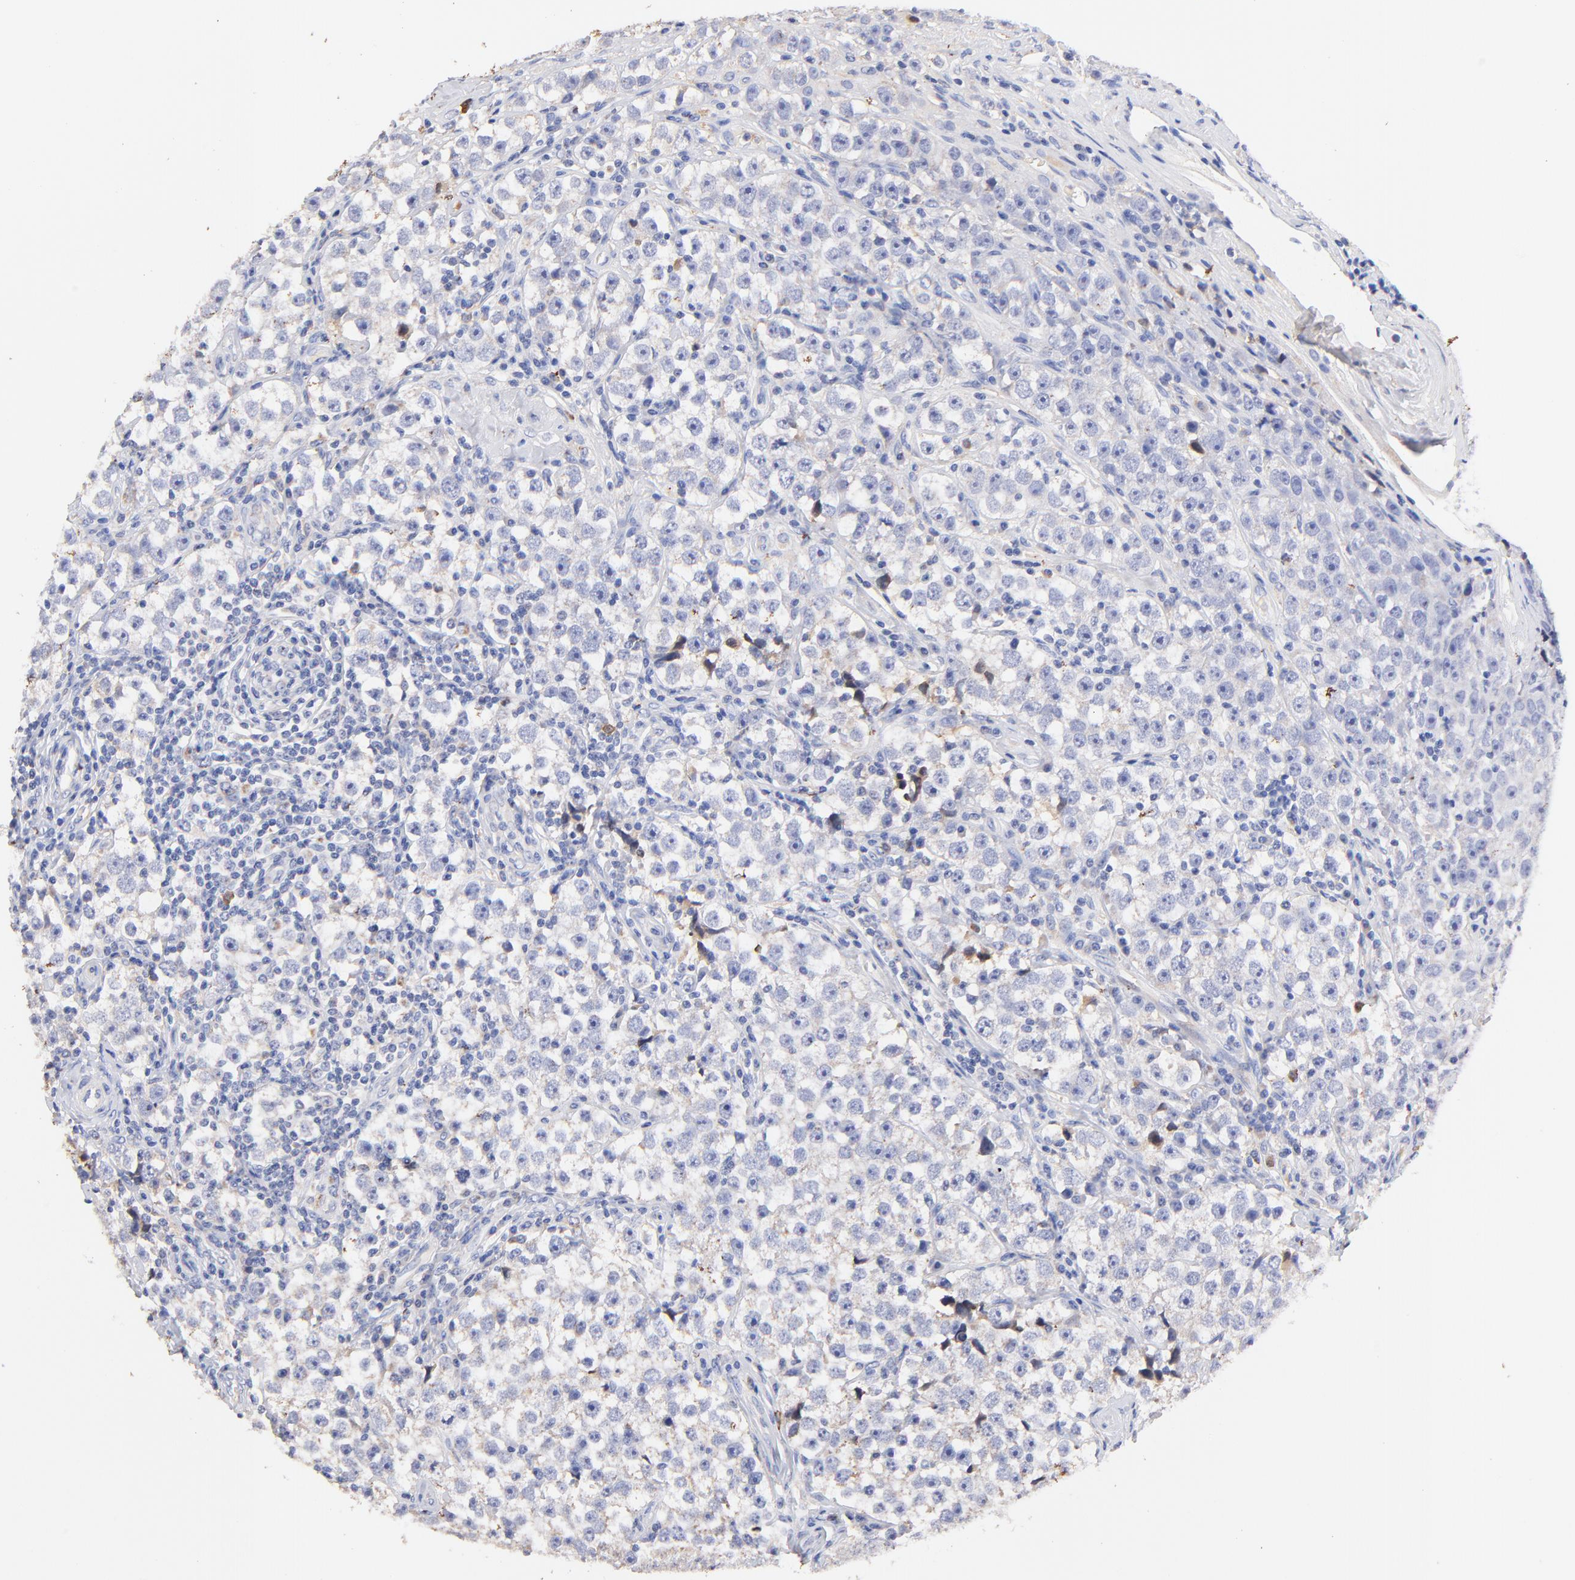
{"staining": {"intensity": "weak", "quantity": ">75%", "location": "cytoplasmic/membranous"}, "tissue": "testis cancer", "cell_type": "Tumor cells", "image_type": "cancer", "snomed": [{"axis": "morphology", "description": "Seminoma, NOS"}, {"axis": "topography", "description": "Testis"}], "caption": "Protein expression by immunohistochemistry (IHC) reveals weak cytoplasmic/membranous staining in approximately >75% of tumor cells in testis seminoma.", "gene": "IGLV7-43", "patient": {"sex": "male", "age": 32}}